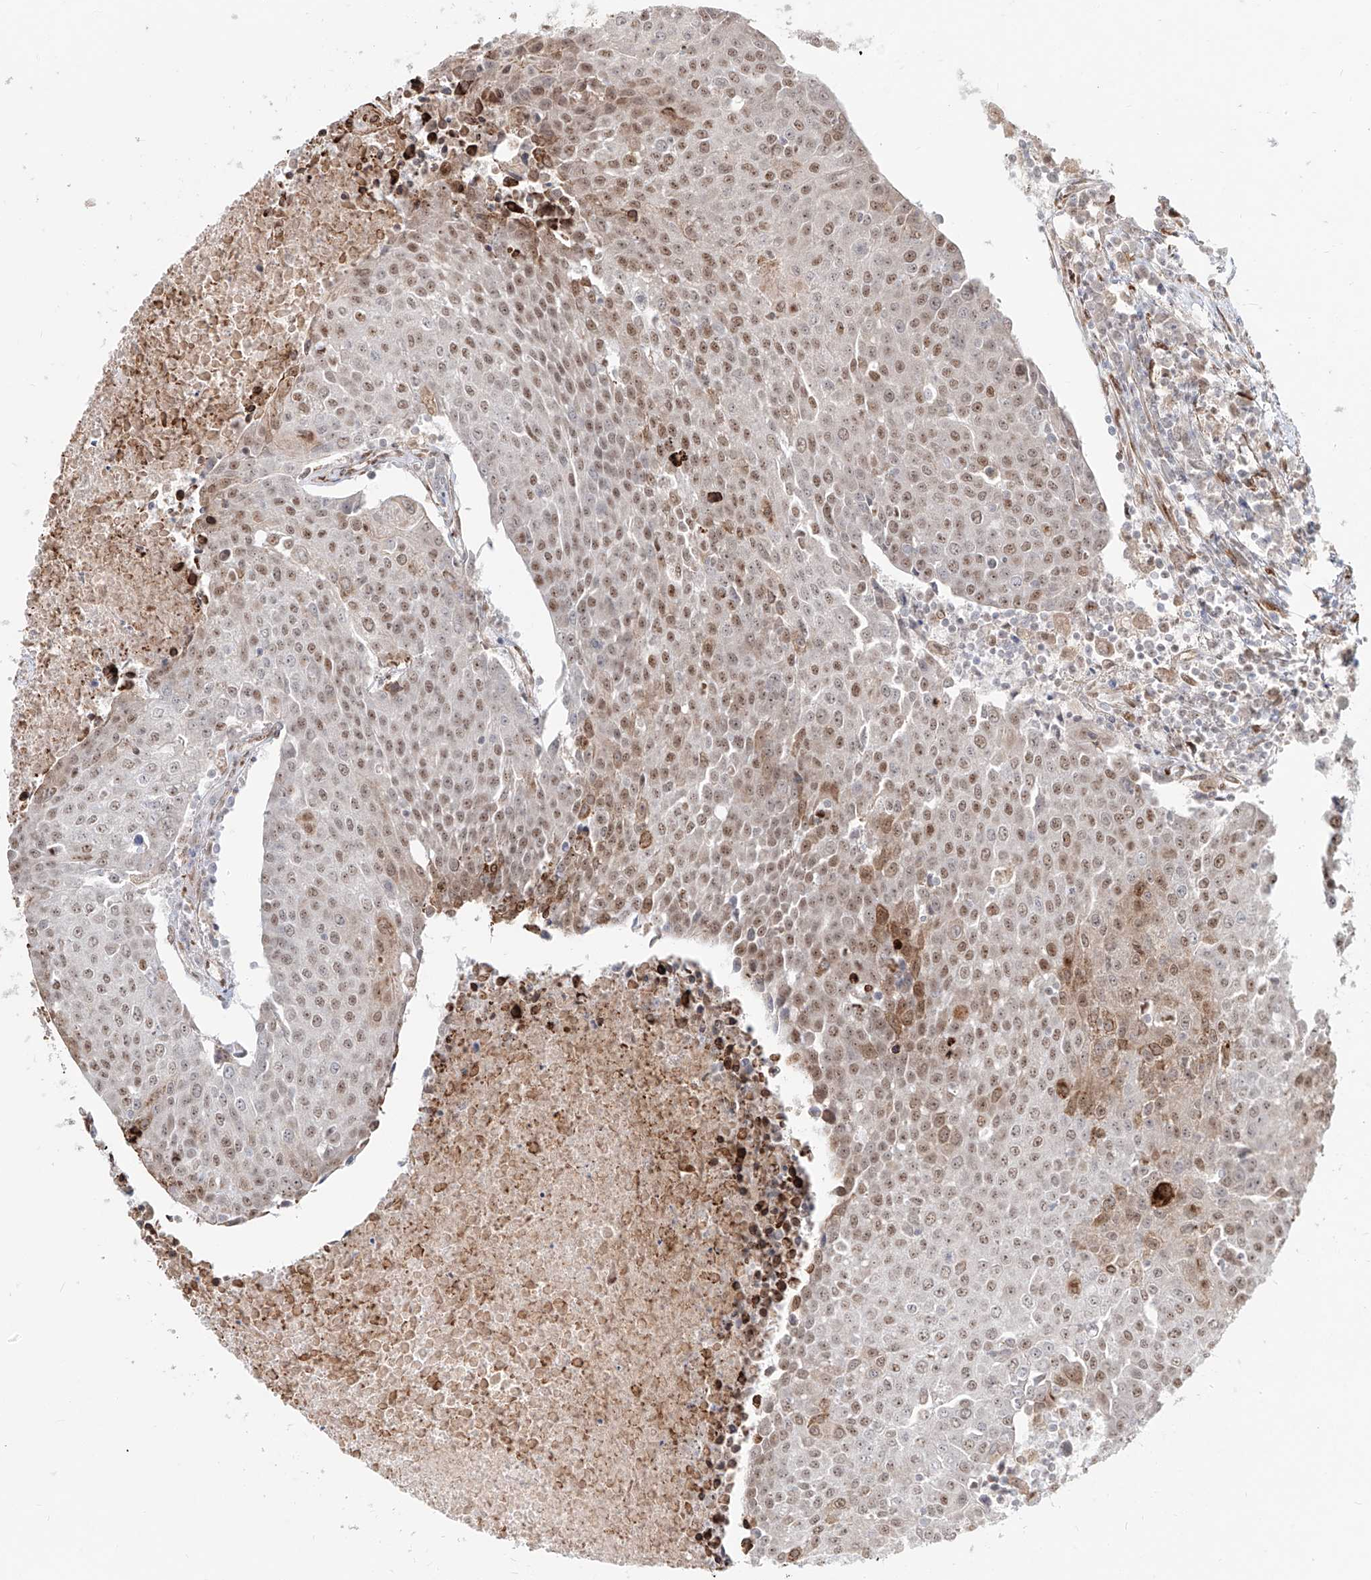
{"staining": {"intensity": "moderate", "quantity": "25%-75%", "location": "nuclear"}, "tissue": "urothelial cancer", "cell_type": "Tumor cells", "image_type": "cancer", "snomed": [{"axis": "morphology", "description": "Urothelial carcinoma, High grade"}, {"axis": "topography", "description": "Urinary bladder"}], "caption": "The immunohistochemical stain labels moderate nuclear expression in tumor cells of urothelial cancer tissue.", "gene": "ZNF710", "patient": {"sex": "female", "age": 85}}